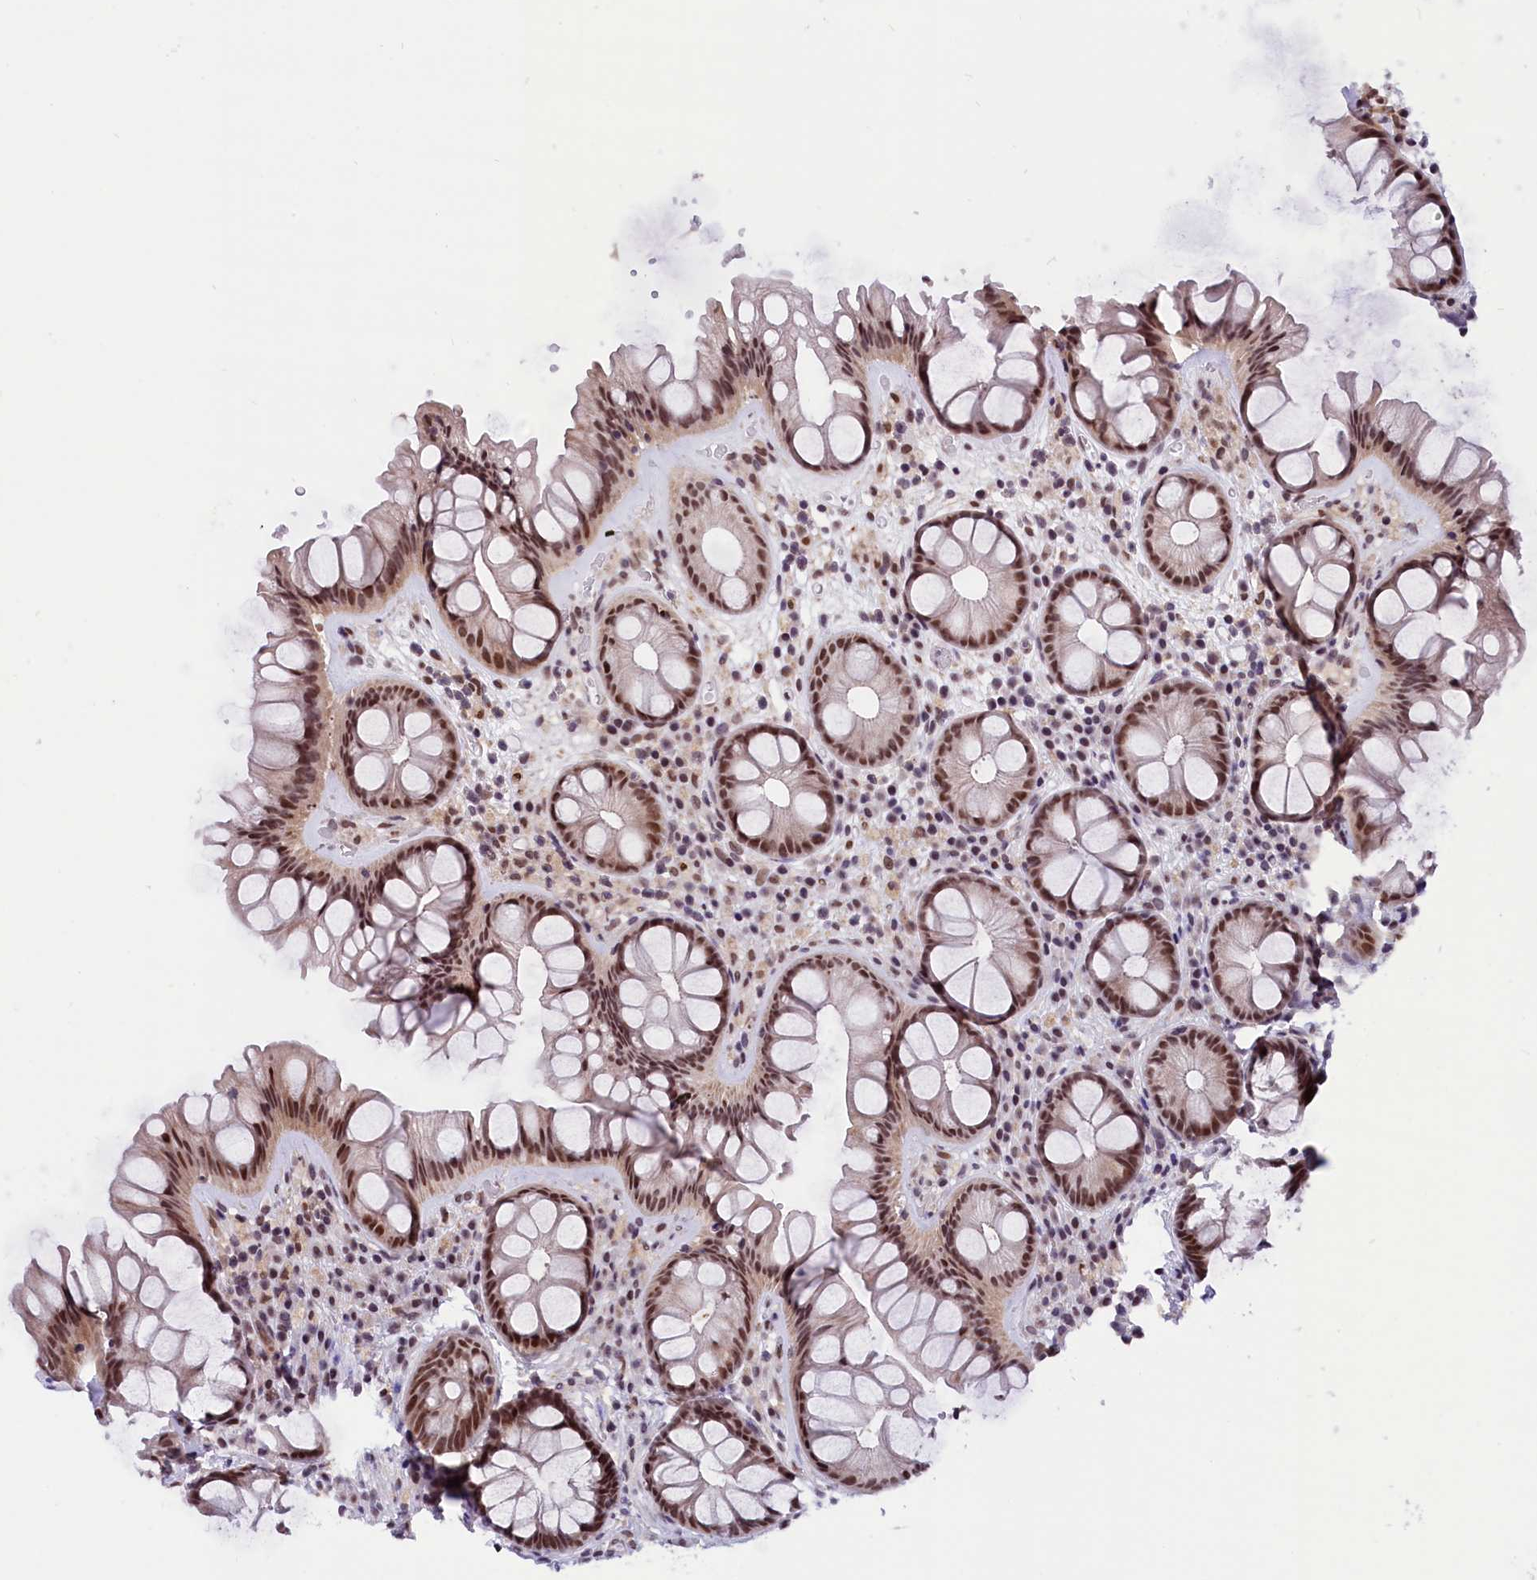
{"staining": {"intensity": "moderate", "quantity": ">75%", "location": "nuclear"}, "tissue": "rectum", "cell_type": "Glandular cells", "image_type": "normal", "snomed": [{"axis": "morphology", "description": "Normal tissue, NOS"}, {"axis": "topography", "description": "Rectum"}], "caption": "Protein expression analysis of unremarkable rectum shows moderate nuclear expression in about >75% of glandular cells.", "gene": "CDYL2", "patient": {"sex": "male", "age": 74}}